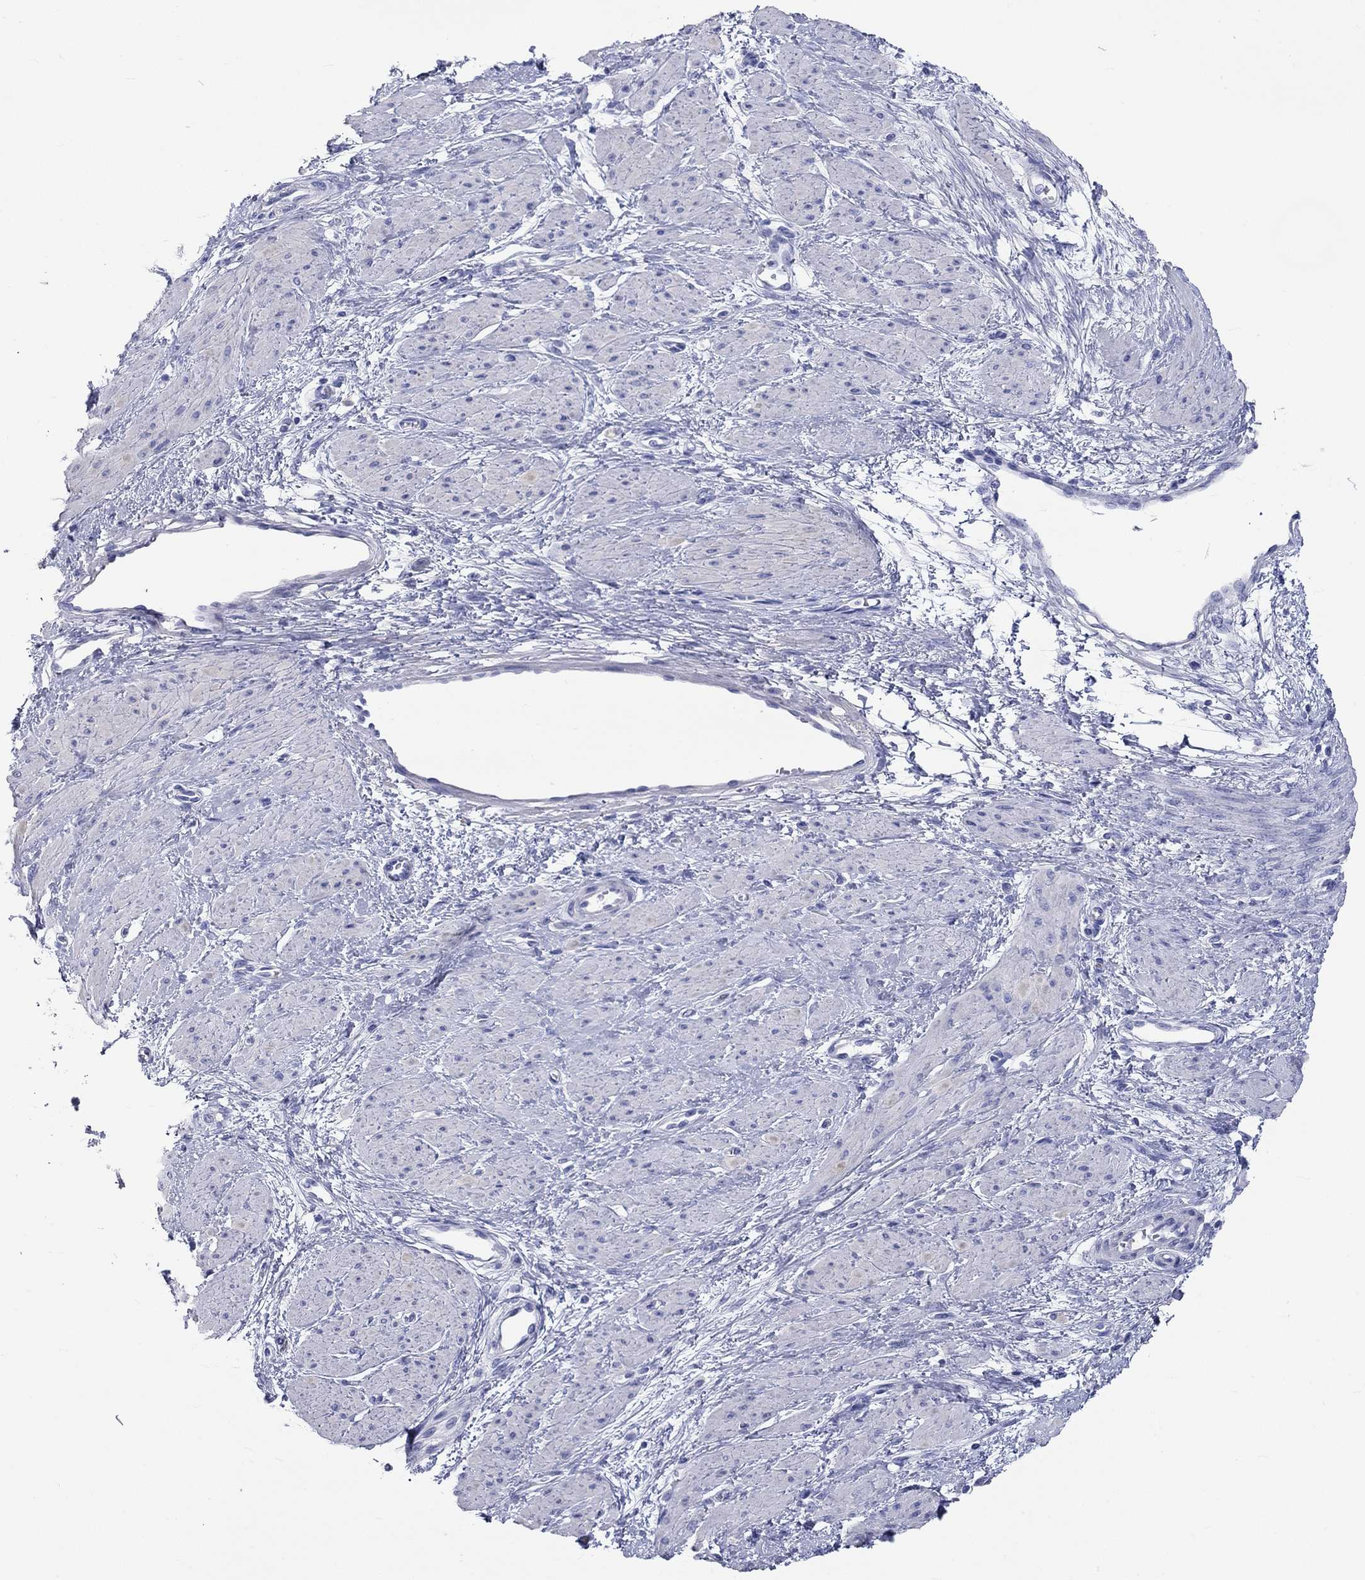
{"staining": {"intensity": "negative", "quantity": "none", "location": "none"}, "tissue": "smooth muscle", "cell_type": "Smooth muscle cells", "image_type": "normal", "snomed": [{"axis": "morphology", "description": "Normal tissue, NOS"}, {"axis": "topography", "description": "Smooth muscle"}, {"axis": "topography", "description": "Uterus"}], "caption": "Image shows no significant protein staining in smooth muscle cells of benign smooth muscle. (Immunohistochemistry (ihc), brightfield microscopy, high magnification).", "gene": "SPATA9", "patient": {"sex": "female", "age": 39}}